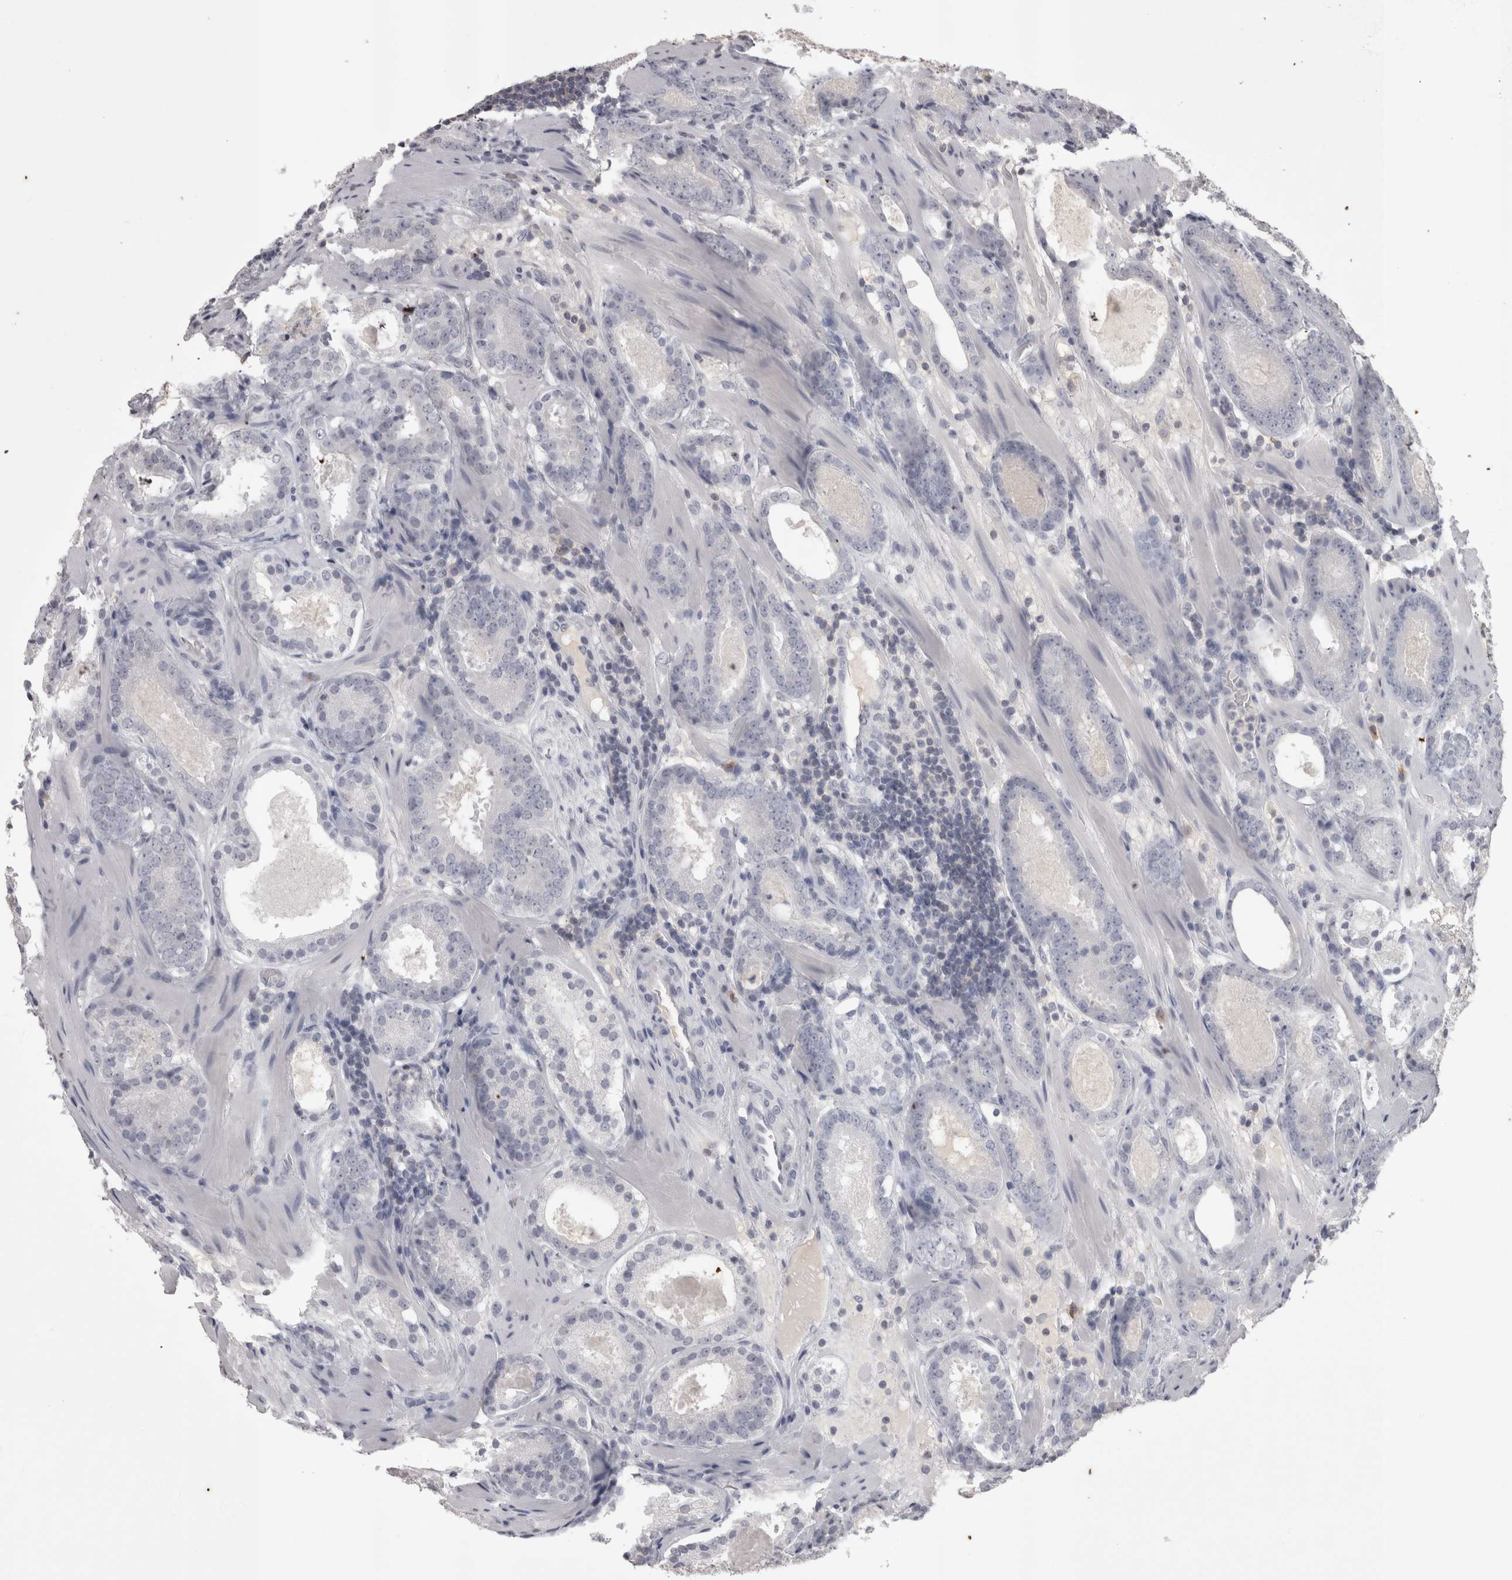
{"staining": {"intensity": "negative", "quantity": "none", "location": "none"}, "tissue": "prostate cancer", "cell_type": "Tumor cells", "image_type": "cancer", "snomed": [{"axis": "morphology", "description": "Adenocarcinoma, Low grade"}, {"axis": "topography", "description": "Prostate"}], "caption": "This is an immunohistochemistry photomicrograph of human prostate low-grade adenocarcinoma. There is no staining in tumor cells.", "gene": "LAX1", "patient": {"sex": "male", "age": 69}}